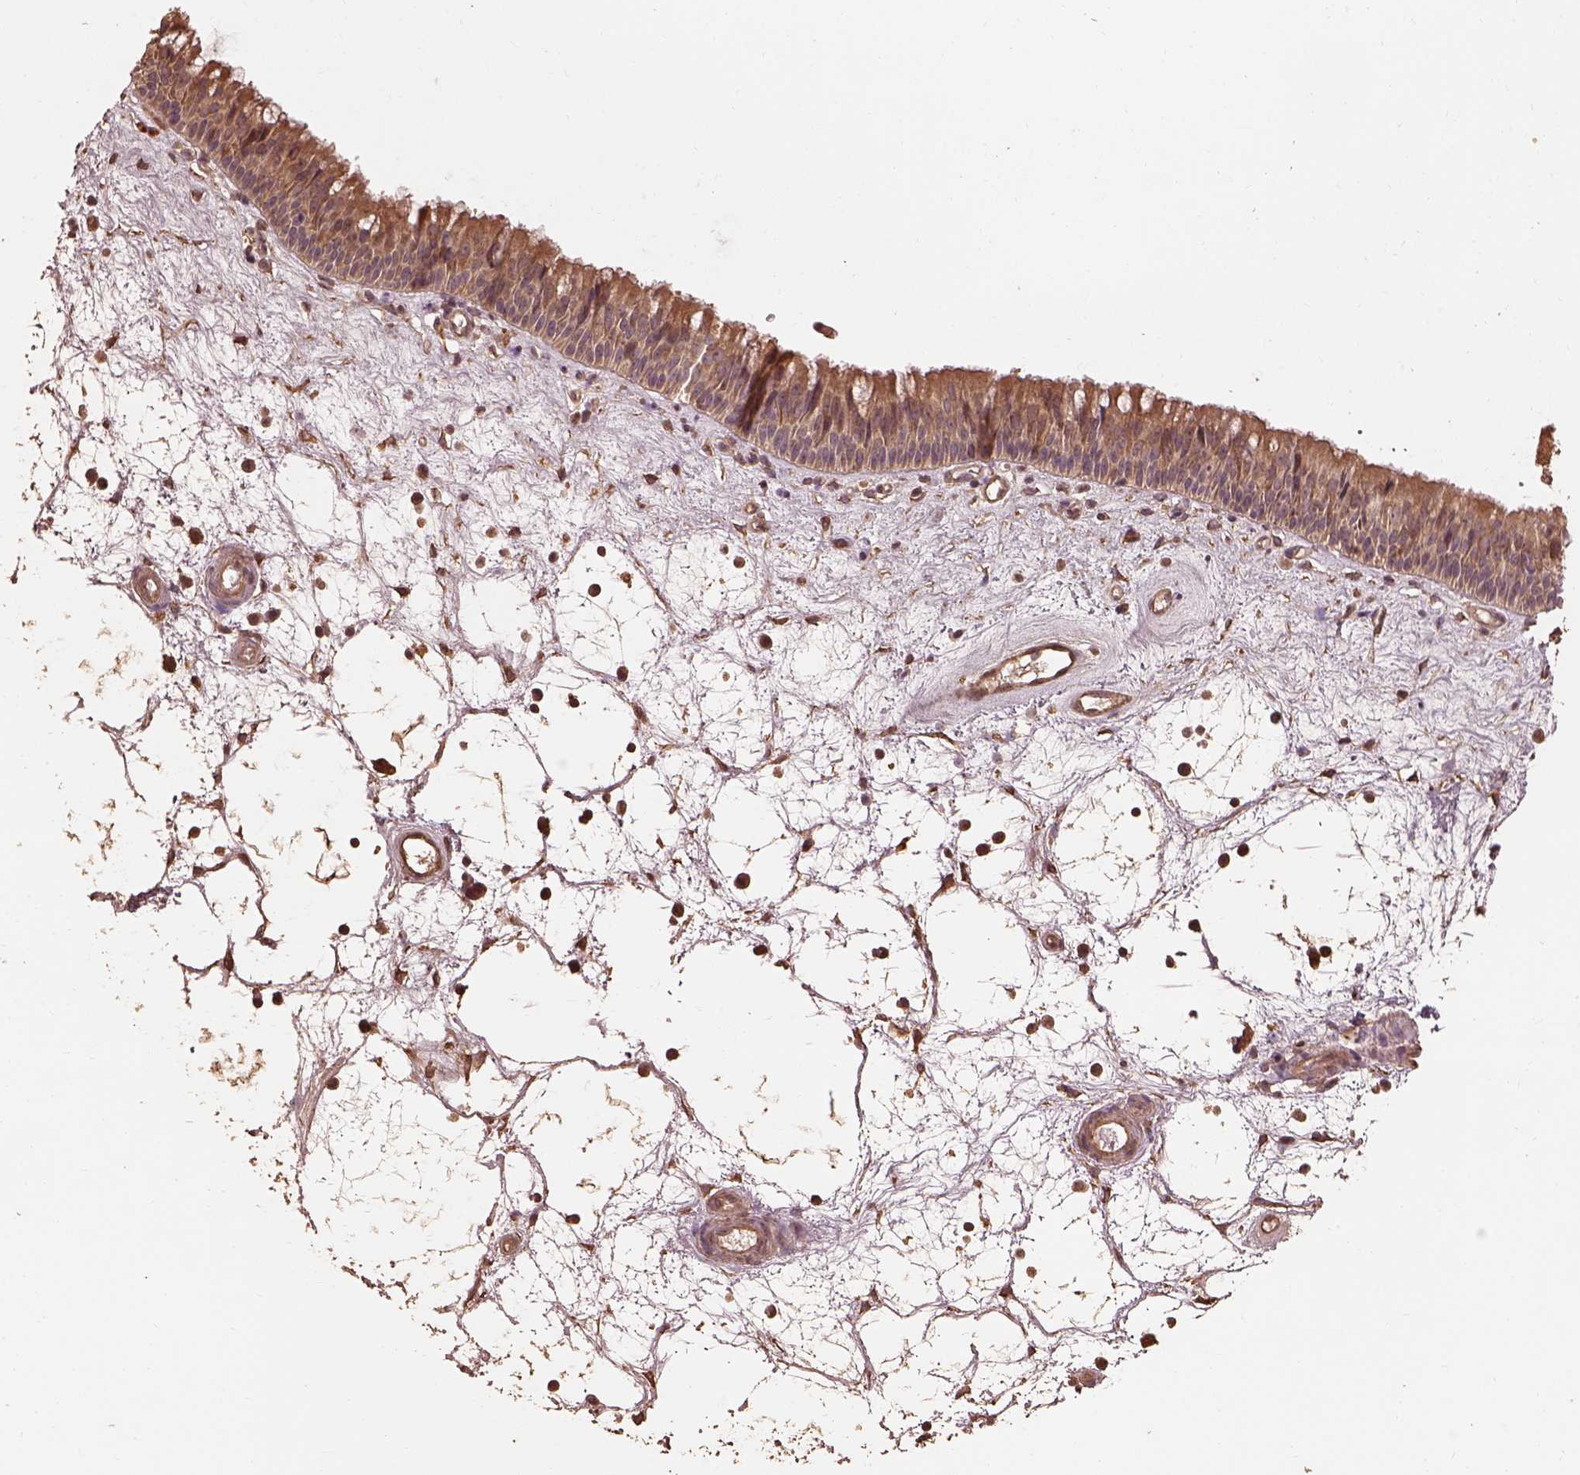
{"staining": {"intensity": "strong", "quantity": ">75%", "location": "cytoplasmic/membranous"}, "tissue": "nasopharynx", "cell_type": "Respiratory epithelial cells", "image_type": "normal", "snomed": [{"axis": "morphology", "description": "Normal tissue, NOS"}, {"axis": "topography", "description": "Nasopharynx"}], "caption": "Human nasopharynx stained for a protein (brown) demonstrates strong cytoplasmic/membranous positive staining in approximately >75% of respiratory epithelial cells.", "gene": "METTL4", "patient": {"sex": "male", "age": 69}}